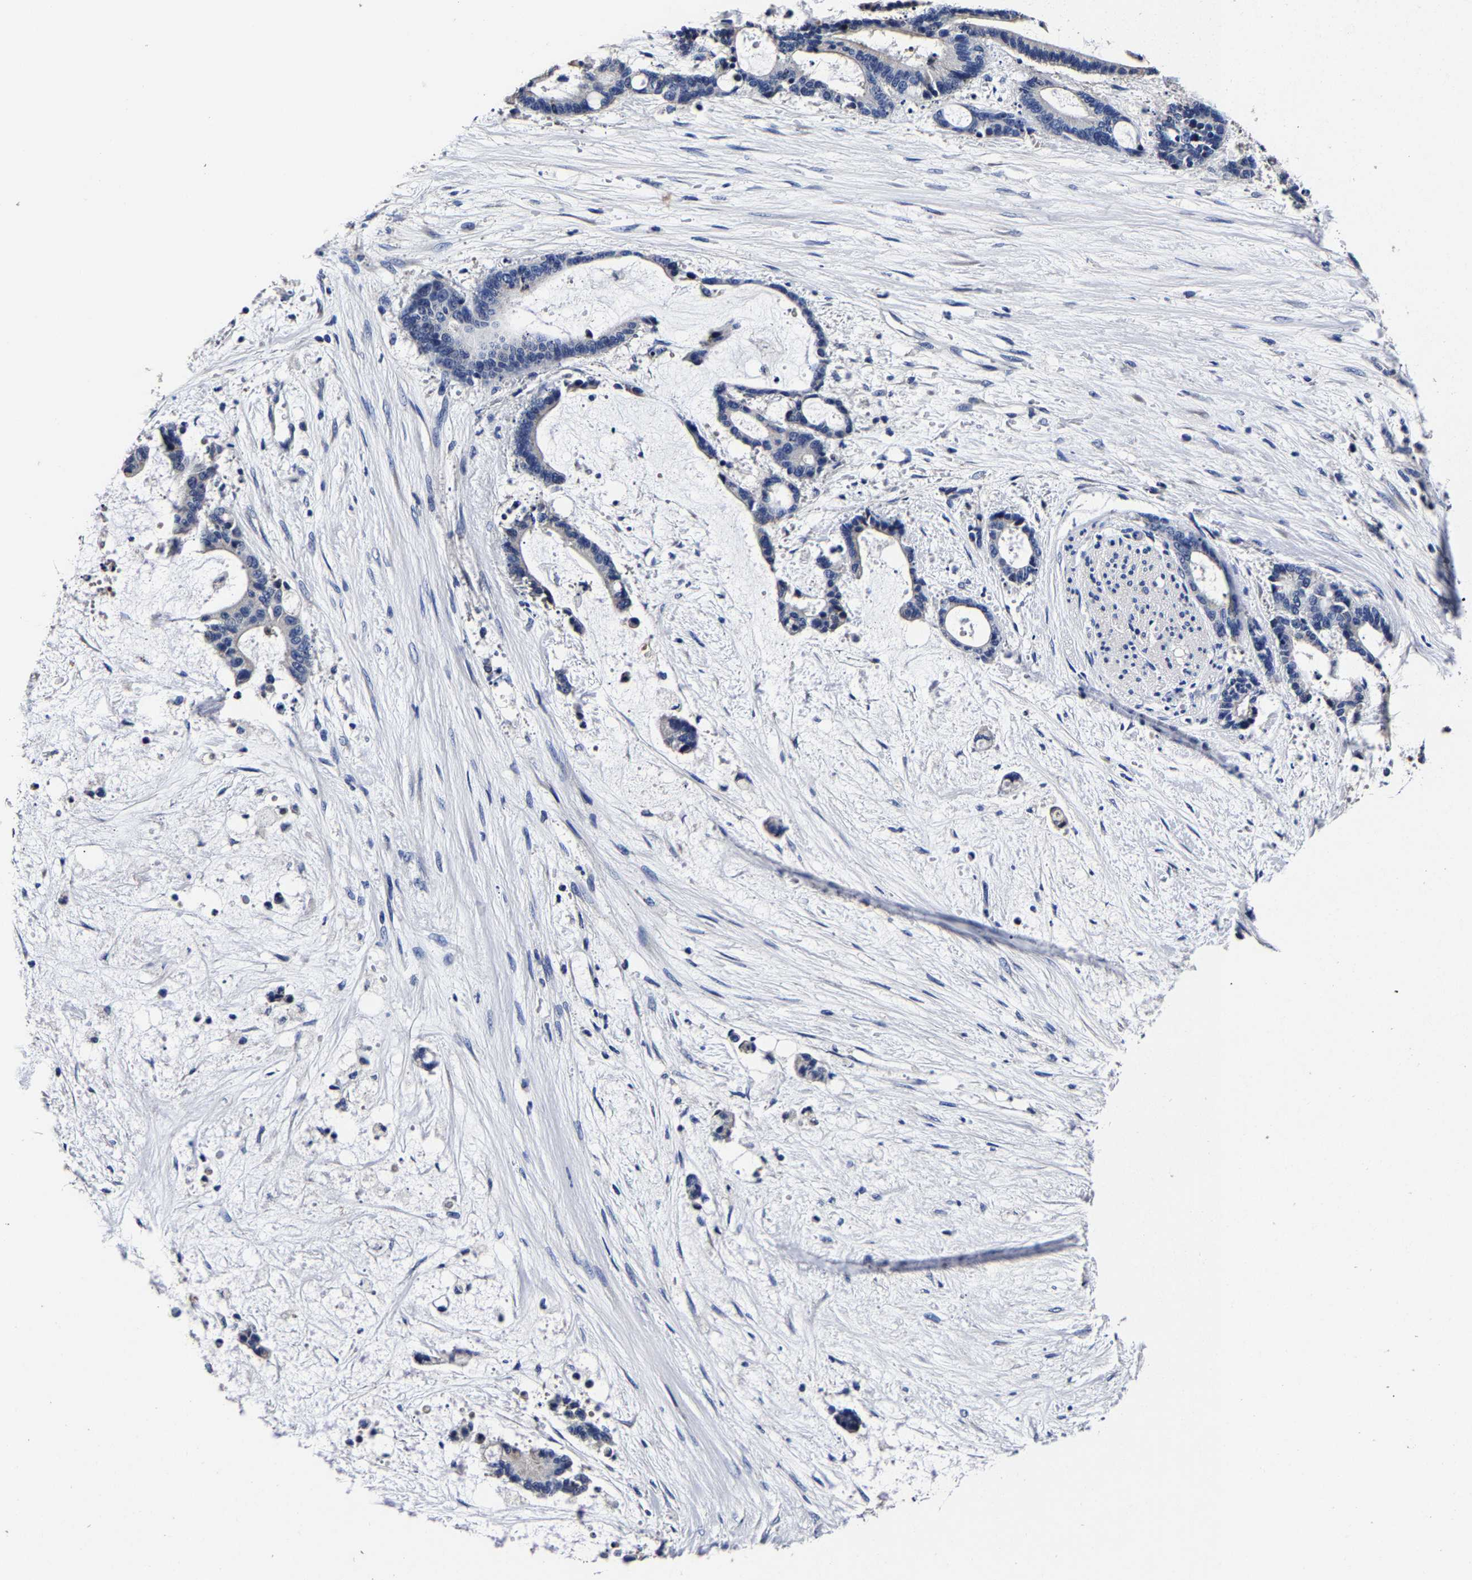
{"staining": {"intensity": "negative", "quantity": "none", "location": "none"}, "tissue": "liver cancer", "cell_type": "Tumor cells", "image_type": "cancer", "snomed": [{"axis": "morphology", "description": "Normal tissue, NOS"}, {"axis": "morphology", "description": "Cholangiocarcinoma"}, {"axis": "topography", "description": "Liver"}, {"axis": "topography", "description": "Peripheral nerve tissue"}], "caption": "A high-resolution micrograph shows IHC staining of liver cancer (cholangiocarcinoma), which reveals no significant expression in tumor cells.", "gene": "AKAP4", "patient": {"sex": "female", "age": 73}}